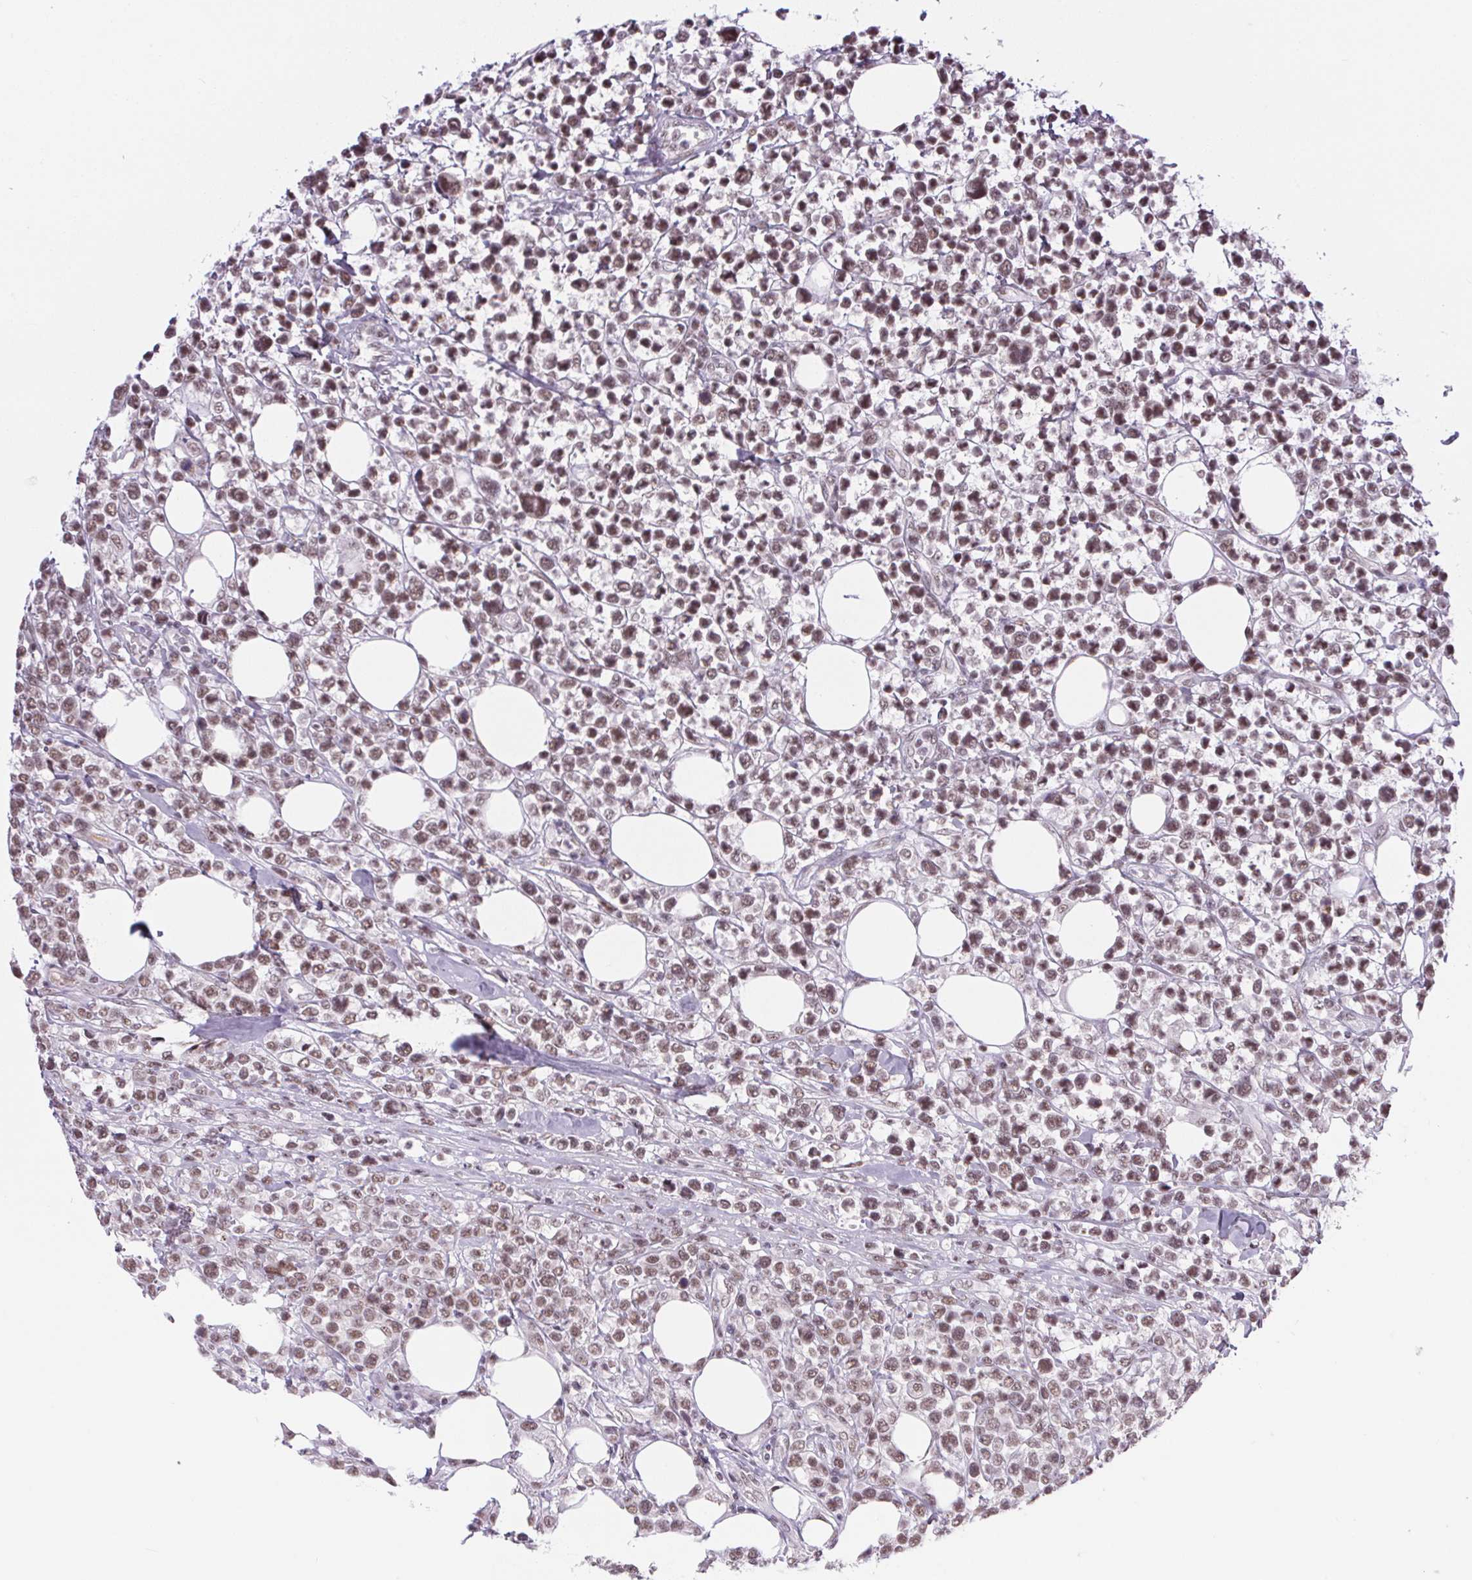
{"staining": {"intensity": "moderate", "quantity": ">75%", "location": "nuclear"}, "tissue": "lymphoma", "cell_type": "Tumor cells", "image_type": "cancer", "snomed": [{"axis": "morphology", "description": "Malignant lymphoma, non-Hodgkin's type, High grade"}, {"axis": "topography", "description": "Soft tissue"}], "caption": "Malignant lymphoma, non-Hodgkin's type (high-grade) was stained to show a protein in brown. There is medium levels of moderate nuclear positivity in approximately >75% of tumor cells. Nuclei are stained in blue.", "gene": "SRSF7", "patient": {"sex": "female", "age": 56}}